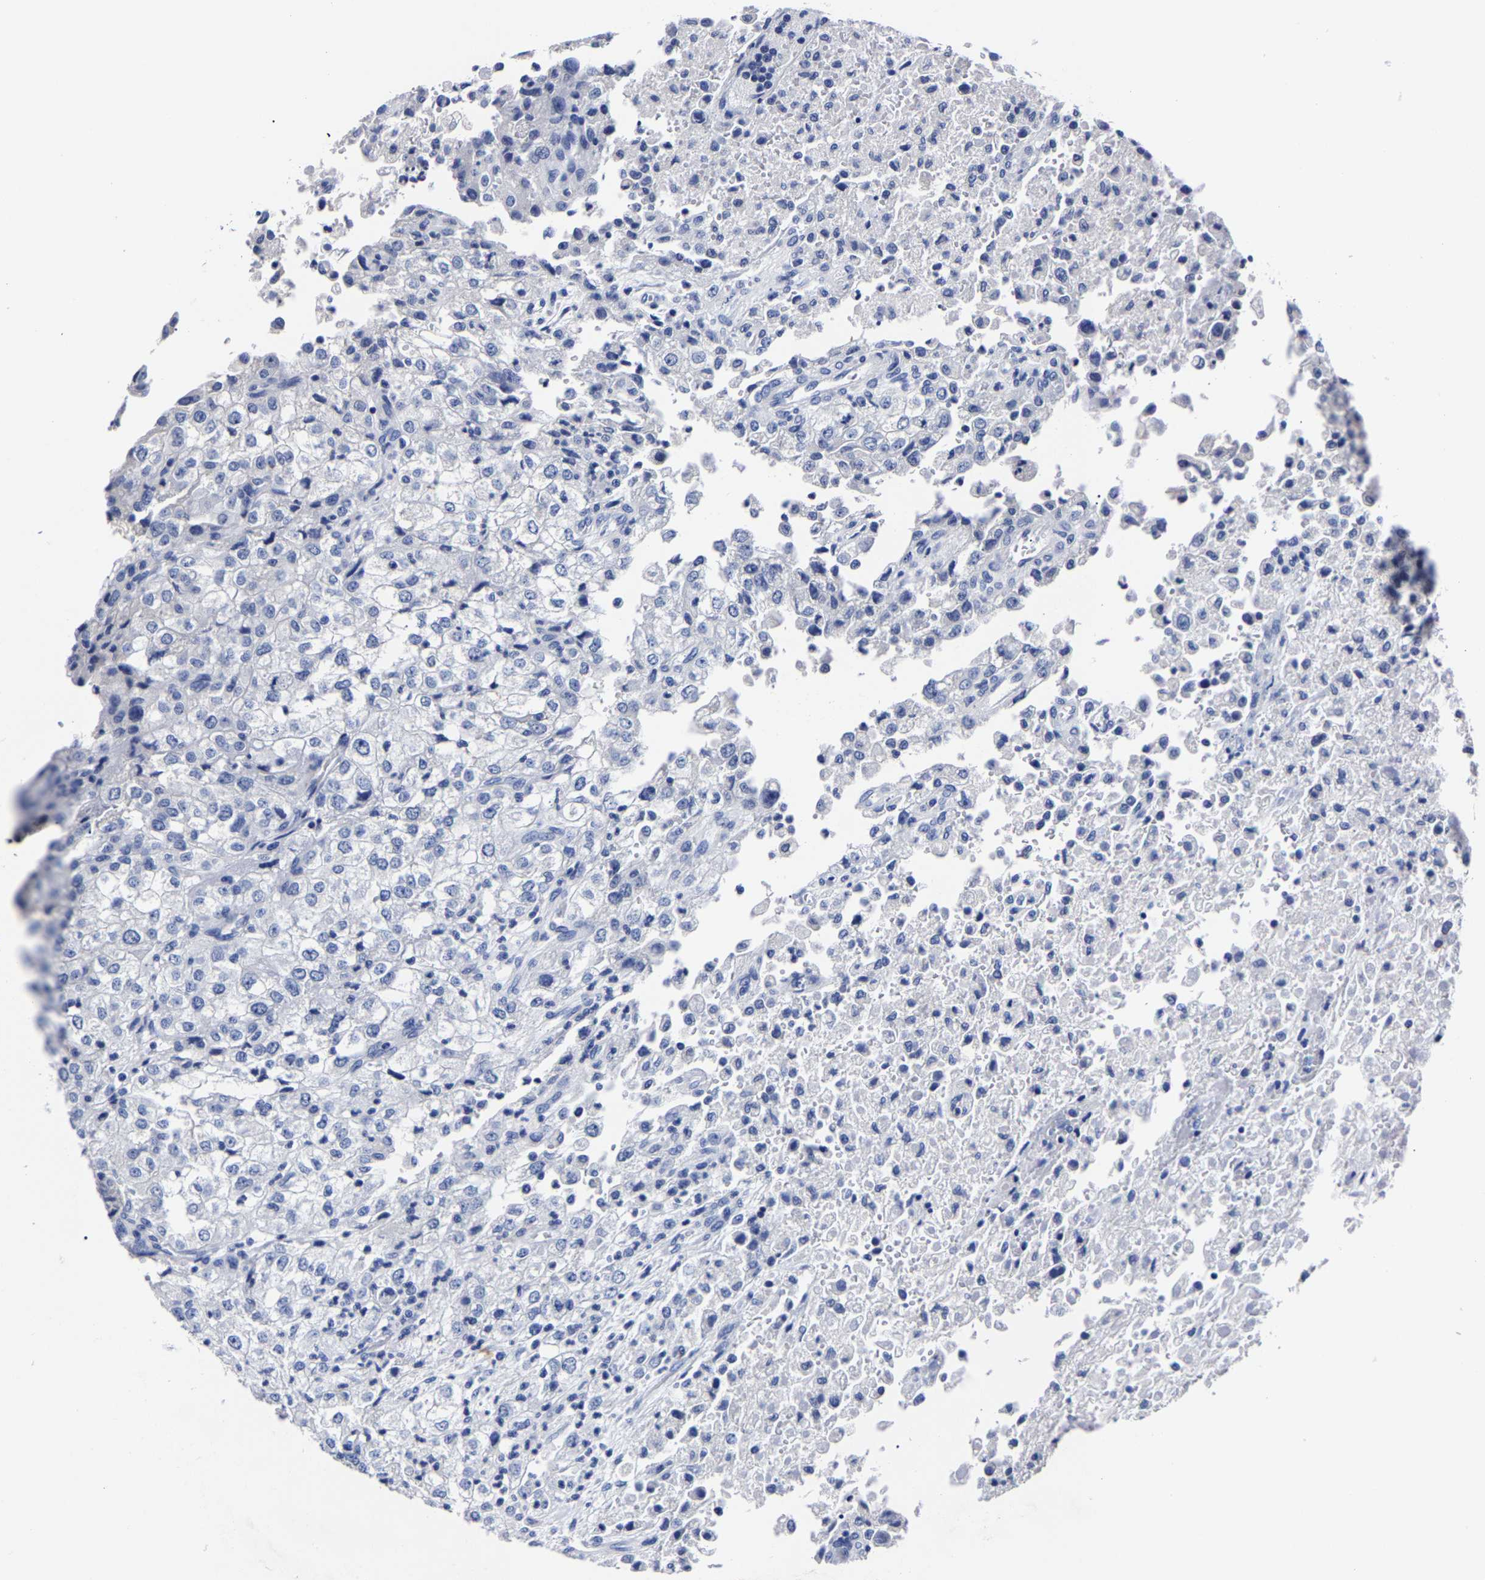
{"staining": {"intensity": "negative", "quantity": "none", "location": "none"}, "tissue": "renal cancer", "cell_type": "Tumor cells", "image_type": "cancer", "snomed": [{"axis": "morphology", "description": "Adenocarcinoma, NOS"}, {"axis": "topography", "description": "Kidney"}], "caption": "Renal cancer was stained to show a protein in brown. There is no significant positivity in tumor cells.", "gene": "CPA2", "patient": {"sex": "female", "age": 54}}